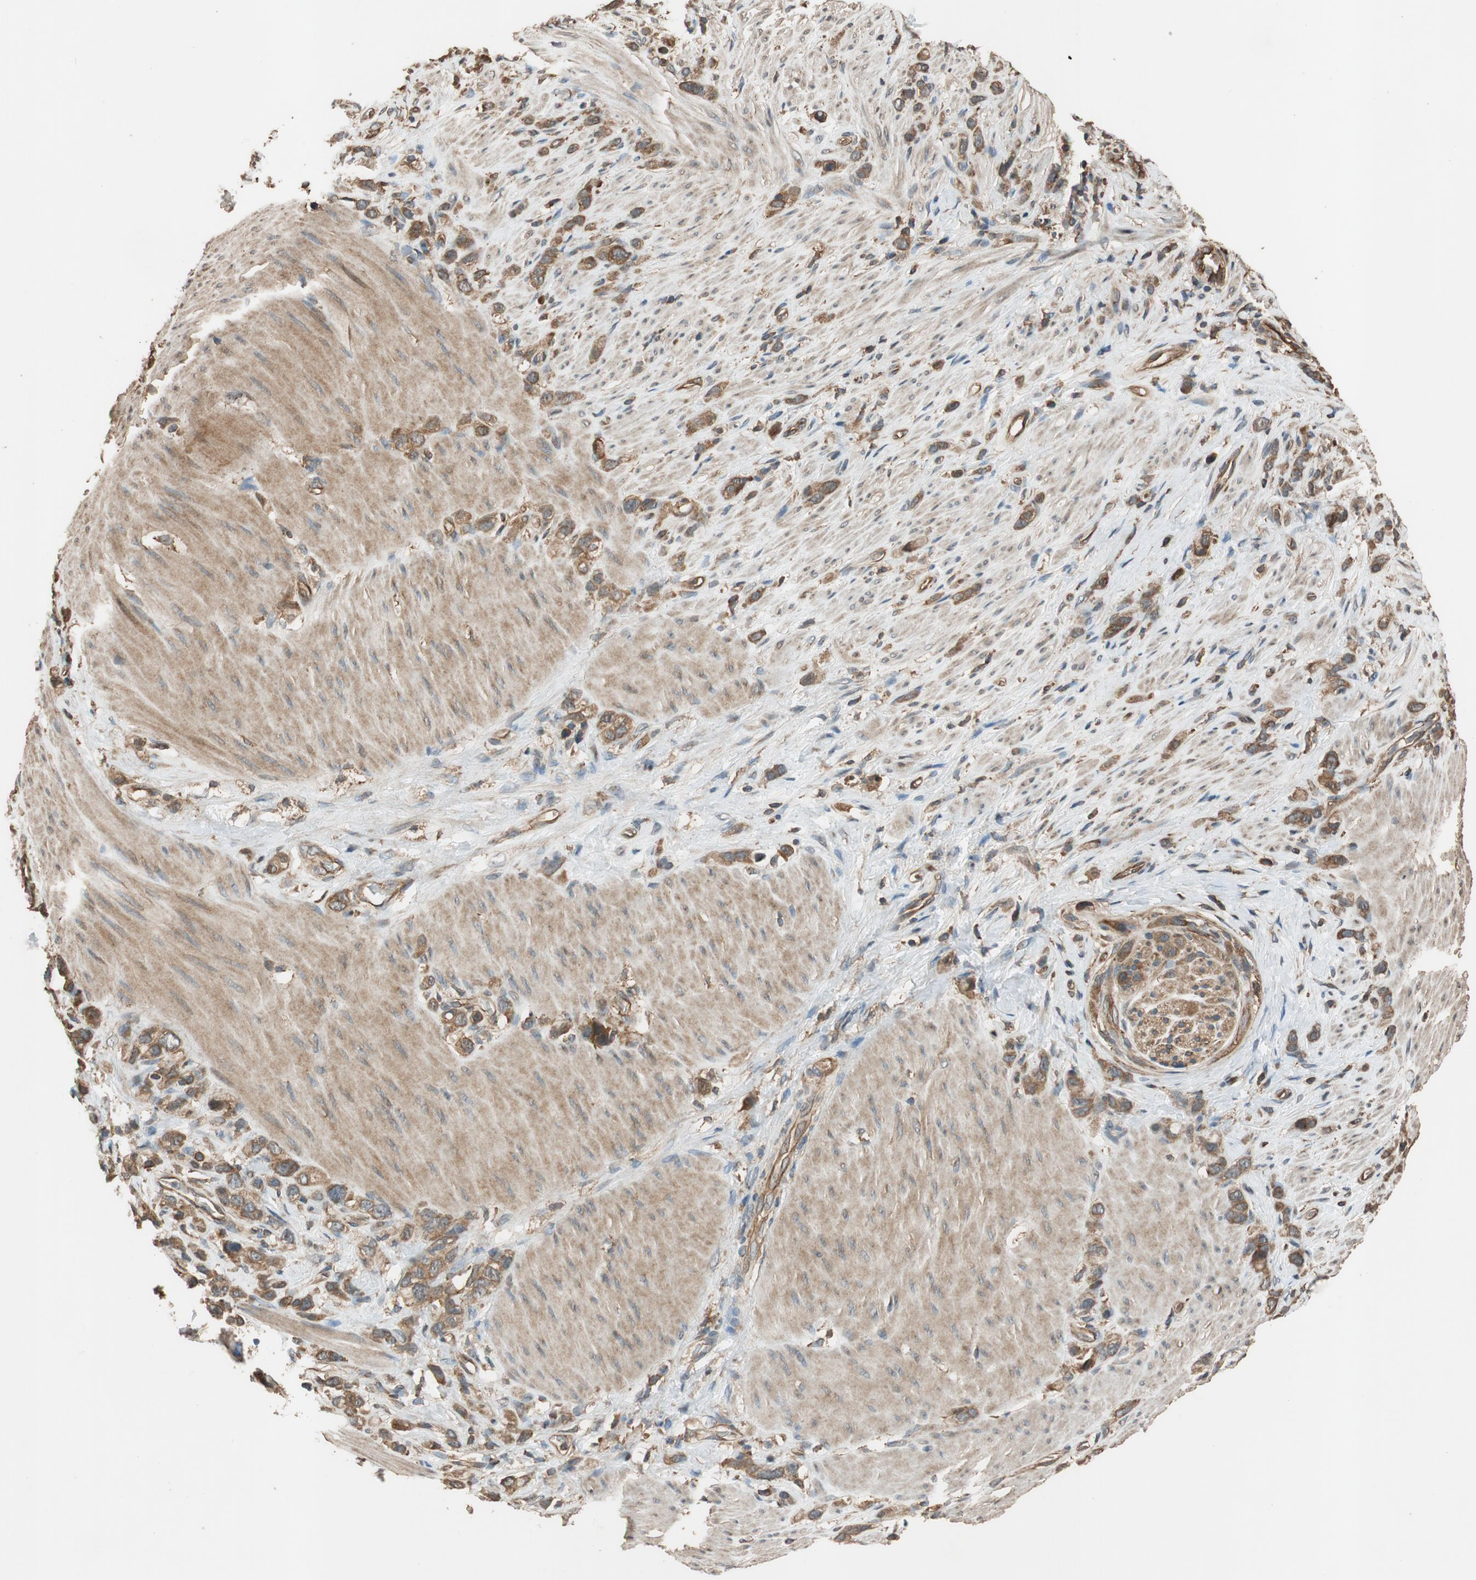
{"staining": {"intensity": "moderate", "quantity": ">75%", "location": "cytoplasmic/membranous"}, "tissue": "stomach cancer", "cell_type": "Tumor cells", "image_type": "cancer", "snomed": [{"axis": "morphology", "description": "Normal tissue, NOS"}, {"axis": "morphology", "description": "Adenocarcinoma, NOS"}, {"axis": "morphology", "description": "Adenocarcinoma, High grade"}, {"axis": "topography", "description": "Stomach, upper"}, {"axis": "topography", "description": "Stomach"}], "caption": "An immunohistochemistry (IHC) photomicrograph of tumor tissue is shown. Protein staining in brown shows moderate cytoplasmic/membranous positivity in stomach cancer (adenocarcinoma) within tumor cells. (DAB IHC with brightfield microscopy, high magnification).", "gene": "MST1R", "patient": {"sex": "female", "age": 65}}